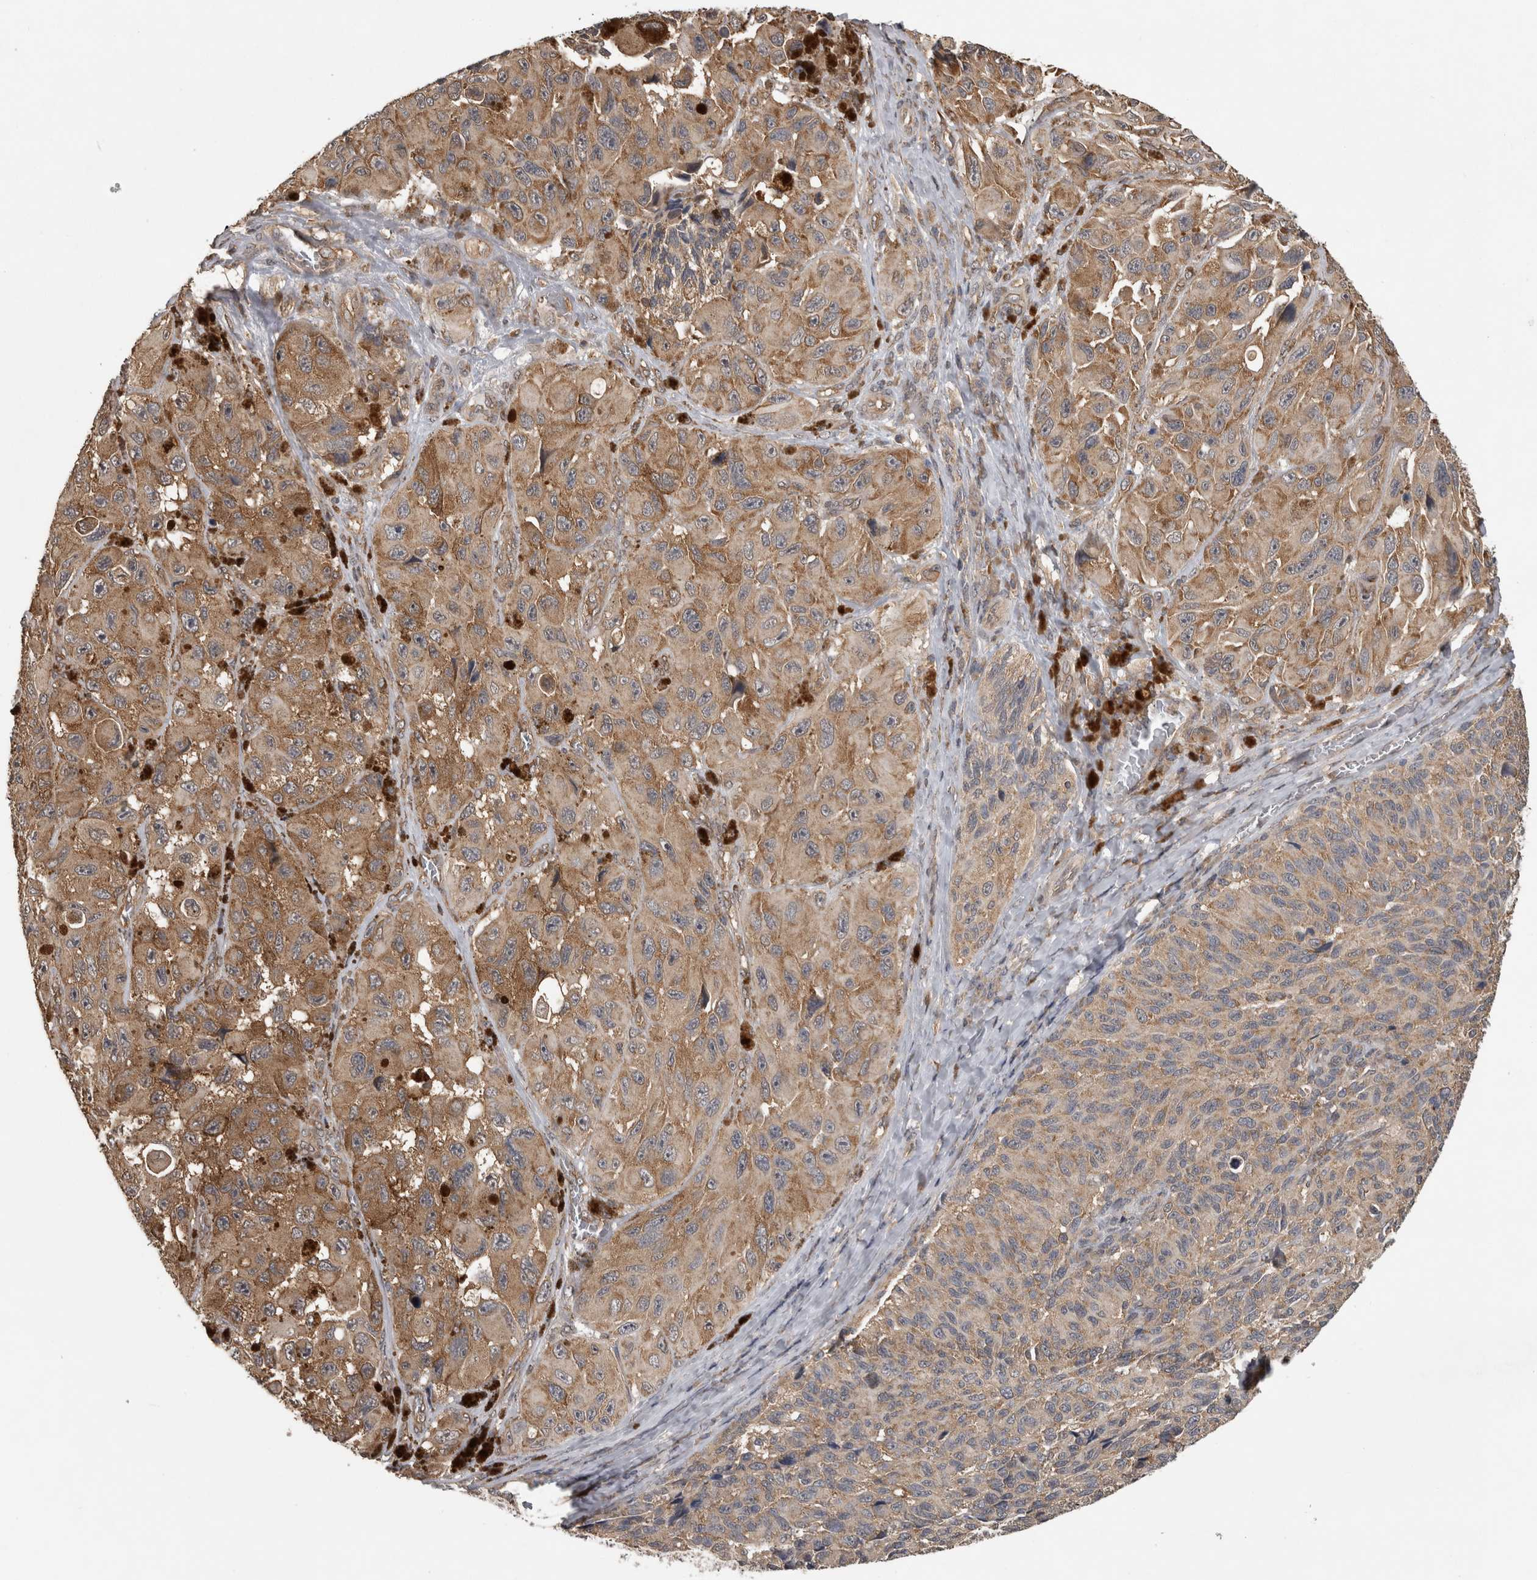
{"staining": {"intensity": "moderate", "quantity": ">75%", "location": "cytoplasmic/membranous"}, "tissue": "melanoma", "cell_type": "Tumor cells", "image_type": "cancer", "snomed": [{"axis": "morphology", "description": "Malignant melanoma, NOS"}, {"axis": "topography", "description": "Skin"}], "caption": "Immunohistochemical staining of human malignant melanoma displays medium levels of moderate cytoplasmic/membranous staining in approximately >75% of tumor cells.", "gene": "ATXN2", "patient": {"sex": "female", "age": 73}}